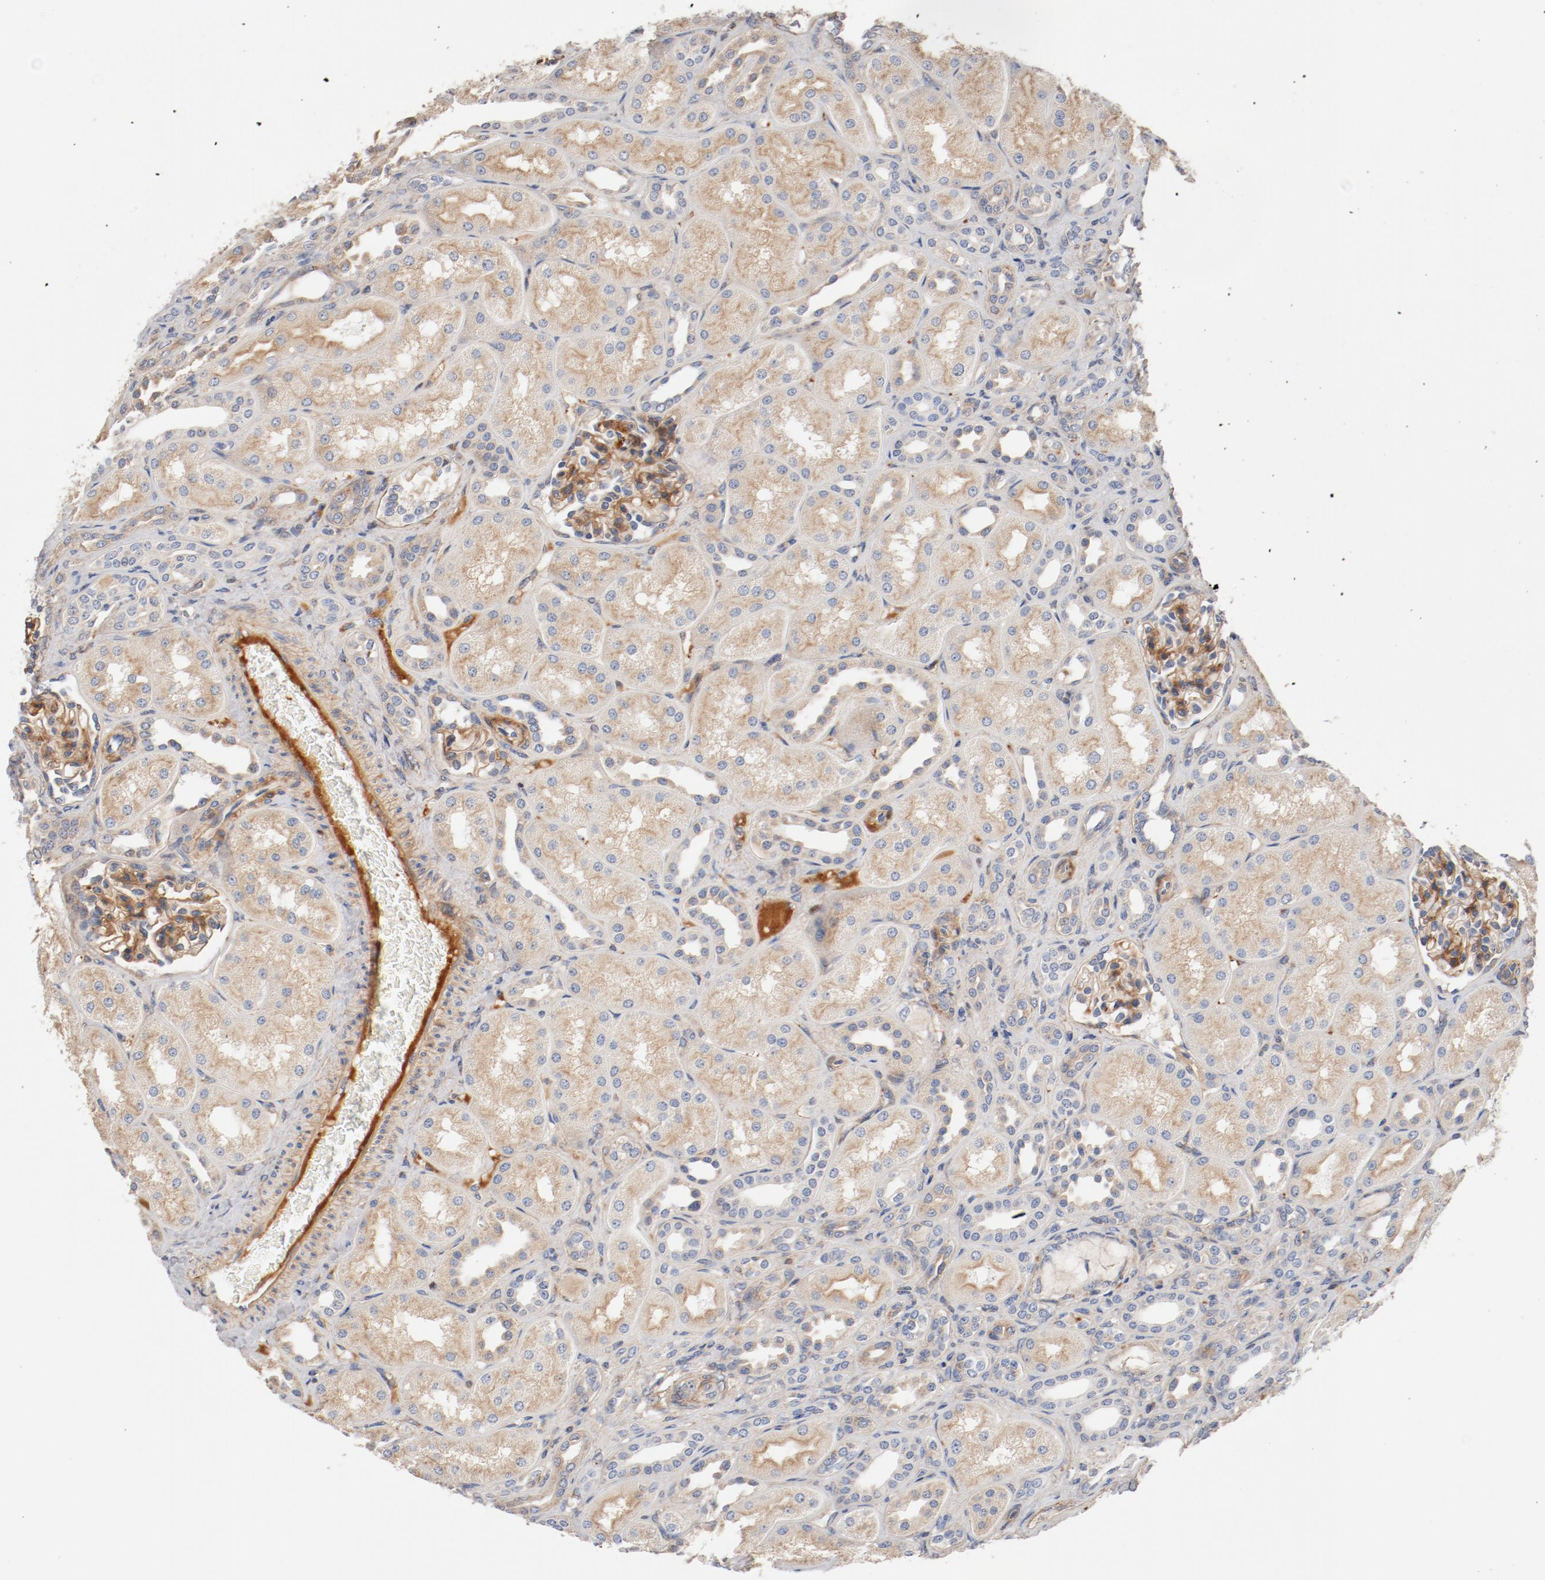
{"staining": {"intensity": "strong", "quantity": ">75%", "location": "cytoplasmic/membranous"}, "tissue": "kidney", "cell_type": "Cells in glomeruli", "image_type": "normal", "snomed": [{"axis": "morphology", "description": "Normal tissue, NOS"}, {"axis": "topography", "description": "Kidney"}], "caption": "Strong cytoplasmic/membranous protein expression is appreciated in about >75% of cells in glomeruli in kidney. The protein is stained brown, and the nuclei are stained in blue (DAB (3,3'-diaminobenzidine) IHC with brightfield microscopy, high magnification).", "gene": "ILK", "patient": {"sex": "male", "age": 7}}